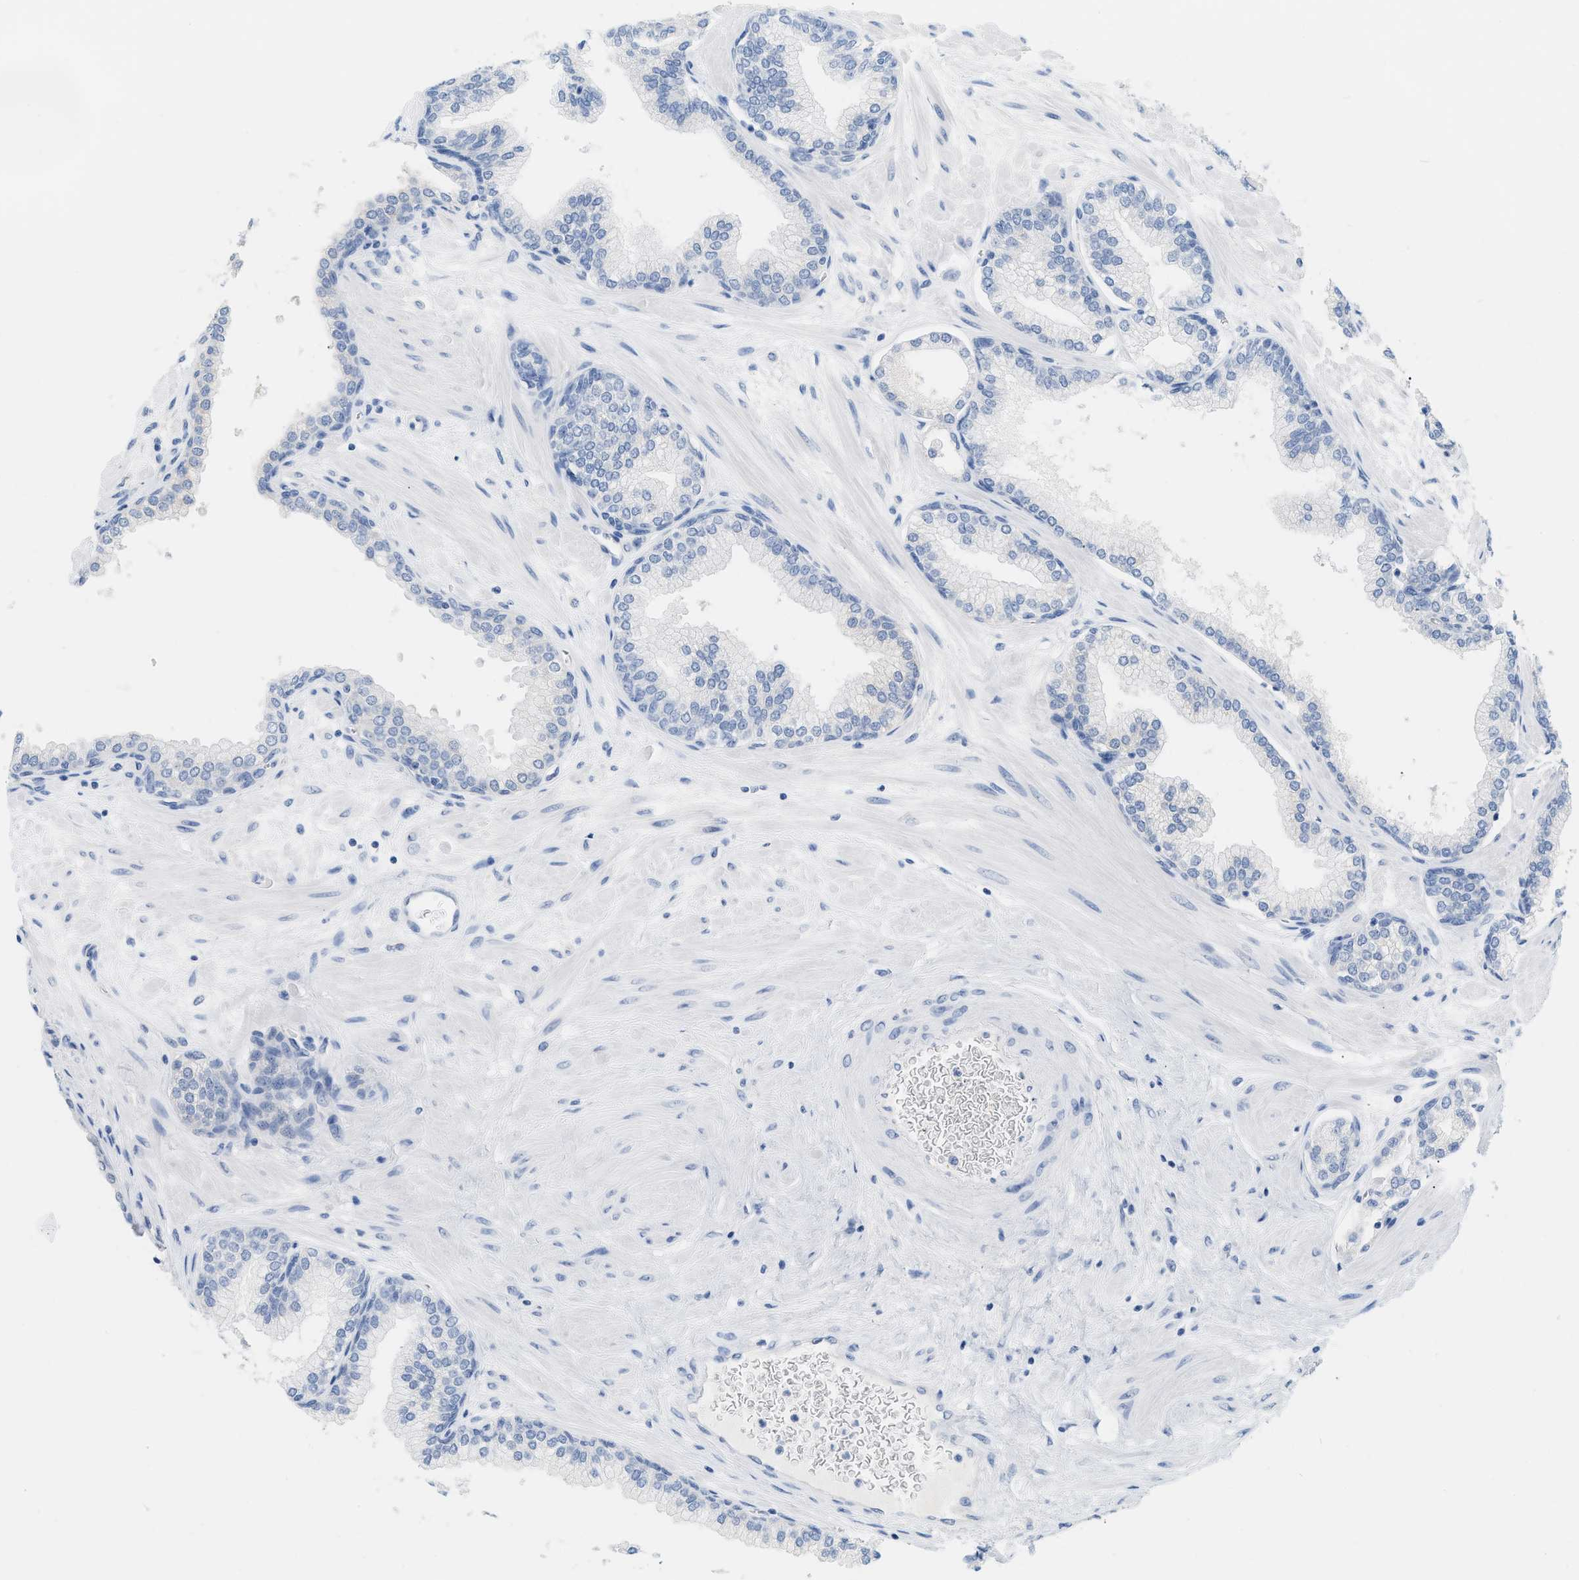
{"staining": {"intensity": "negative", "quantity": "none", "location": "none"}, "tissue": "prostate", "cell_type": "Glandular cells", "image_type": "normal", "snomed": [{"axis": "morphology", "description": "Normal tissue, NOS"}, {"axis": "morphology", "description": "Urothelial carcinoma, Low grade"}, {"axis": "topography", "description": "Urinary bladder"}, {"axis": "topography", "description": "Prostate"}], "caption": "A high-resolution image shows immunohistochemistry staining of normal prostate, which reveals no significant staining in glandular cells.", "gene": "PAPPA", "patient": {"sex": "male", "age": 60}}